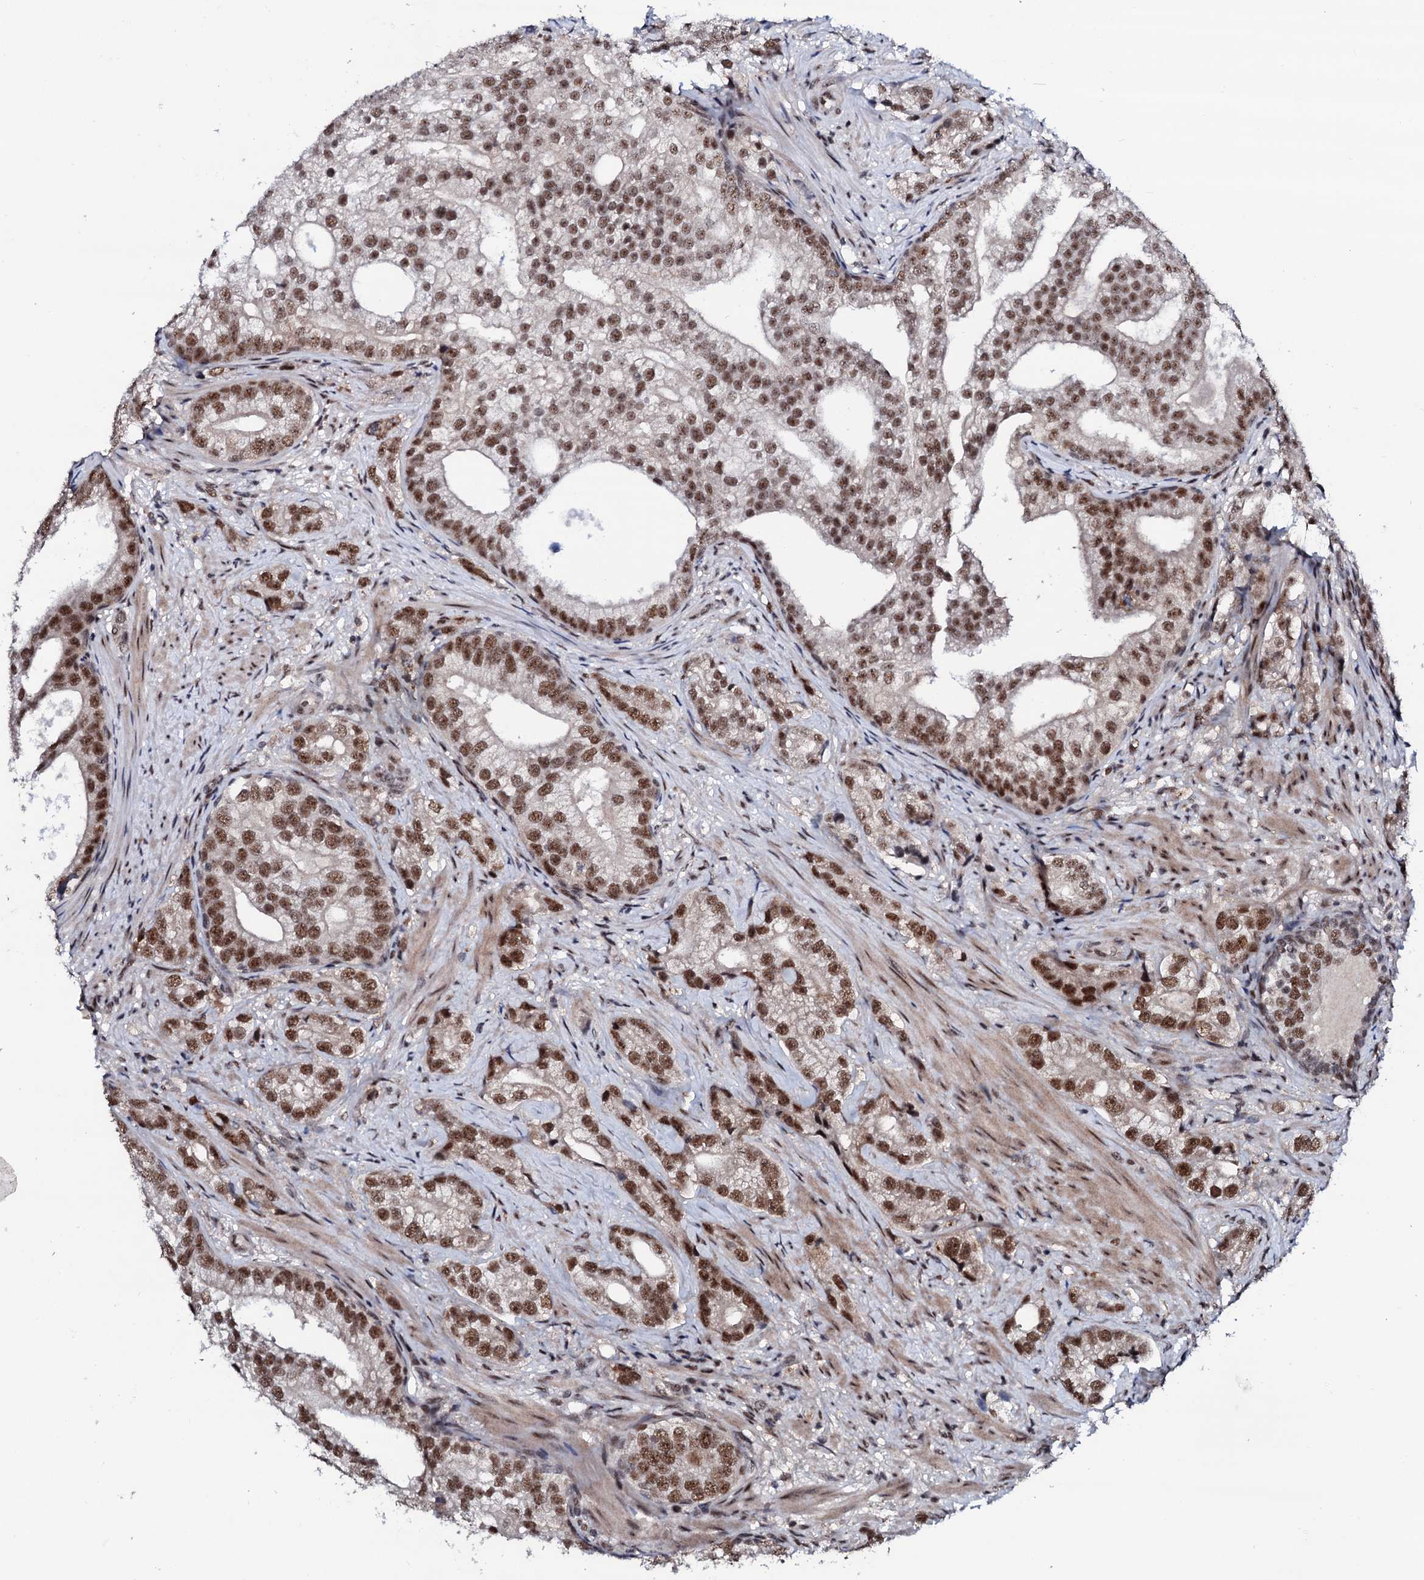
{"staining": {"intensity": "moderate", "quantity": ">75%", "location": "nuclear"}, "tissue": "prostate cancer", "cell_type": "Tumor cells", "image_type": "cancer", "snomed": [{"axis": "morphology", "description": "Adenocarcinoma, High grade"}, {"axis": "topography", "description": "Prostate"}], "caption": "The immunohistochemical stain labels moderate nuclear positivity in tumor cells of prostate cancer (high-grade adenocarcinoma) tissue. The protein of interest is stained brown, and the nuclei are stained in blue (DAB IHC with brightfield microscopy, high magnification).", "gene": "PRPF18", "patient": {"sex": "male", "age": 75}}